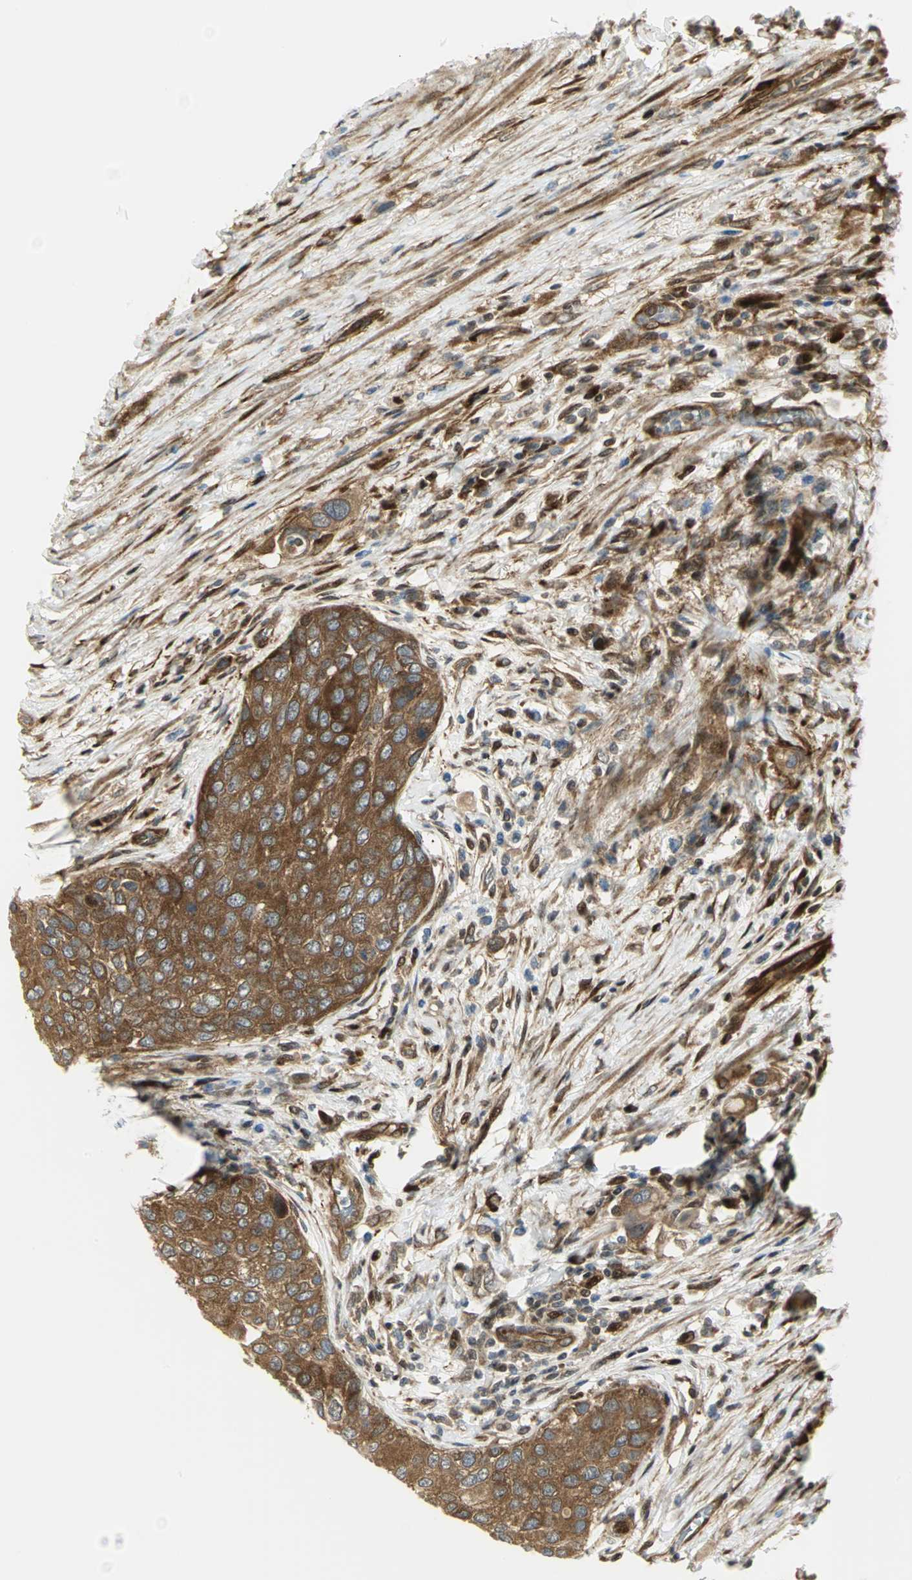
{"staining": {"intensity": "moderate", "quantity": ">75%", "location": "cytoplasmic/membranous"}, "tissue": "urothelial cancer", "cell_type": "Tumor cells", "image_type": "cancer", "snomed": [{"axis": "morphology", "description": "Urothelial carcinoma, High grade"}, {"axis": "topography", "description": "Urinary bladder"}], "caption": "The image exhibits immunohistochemical staining of high-grade urothelial carcinoma. There is moderate cytoplasmic/membranous positivity is identified in about >75% of tumor cells.", "gene": "EEA1", "patient": {"sex": "female", "age": 56}}